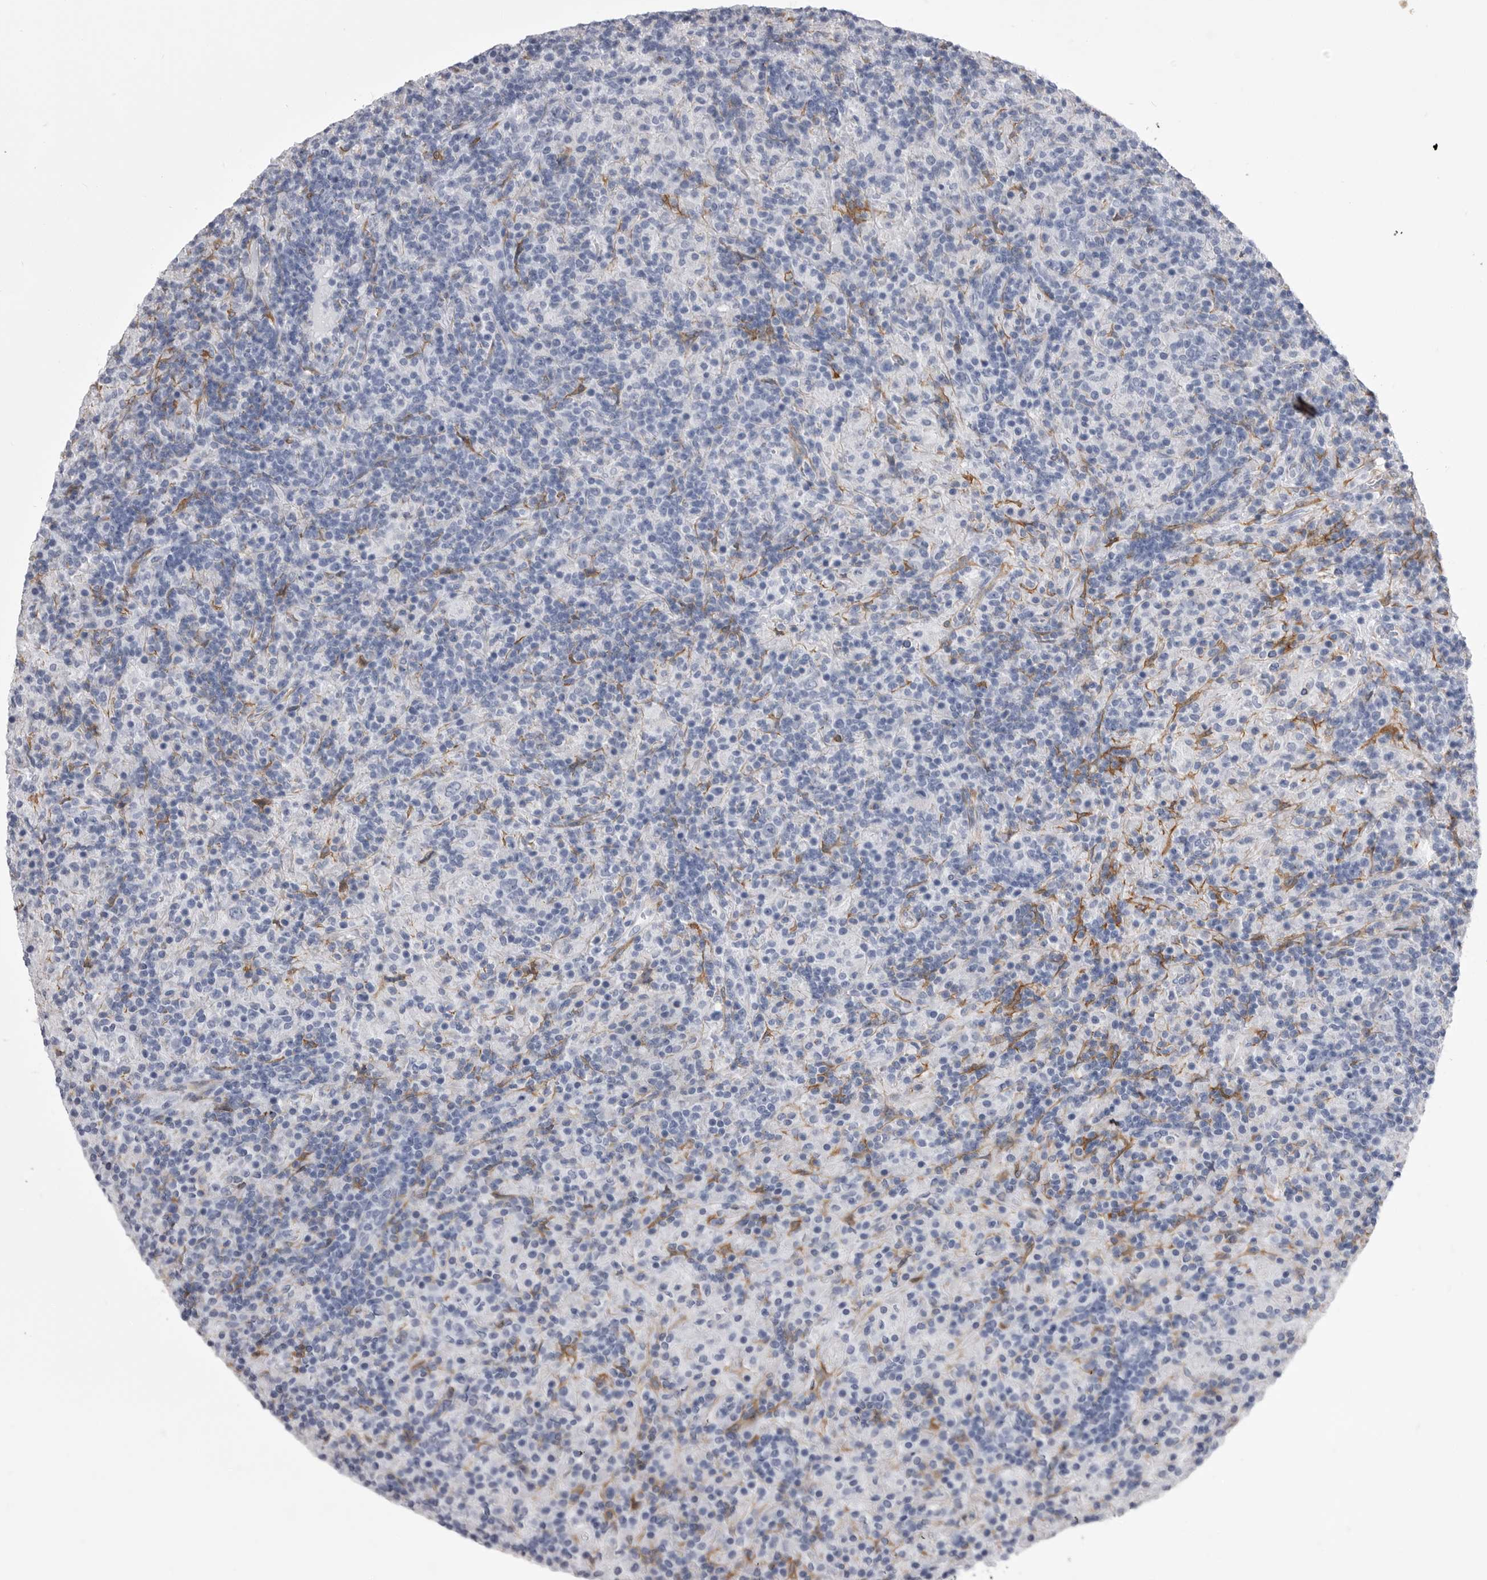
{"staining": {"intensity": "negative", "quantity": "none", "location": "none"}, "tissue": "lymphoma", "cell_type": "Tumor cells", "image_type": "cancer", "snomed": [{"axis": "morphology", "description": "Hodgkin's disease, NOS"}, {"axis": "topography", "description": "Lymph node"}], "caption": "High magnification brightfield microscopy of lymphoma stained with DAB (brown) and counterstained with hematoxylin (blue): tumor cells show no significant expression. The staining is performed using DAB (3,3'-diaminobenzidine) brown chromogen with nuclei counter-stained in using hematoxylin.", "gene": "ANK2", "patient": {"sex": "male", "age": 70}}